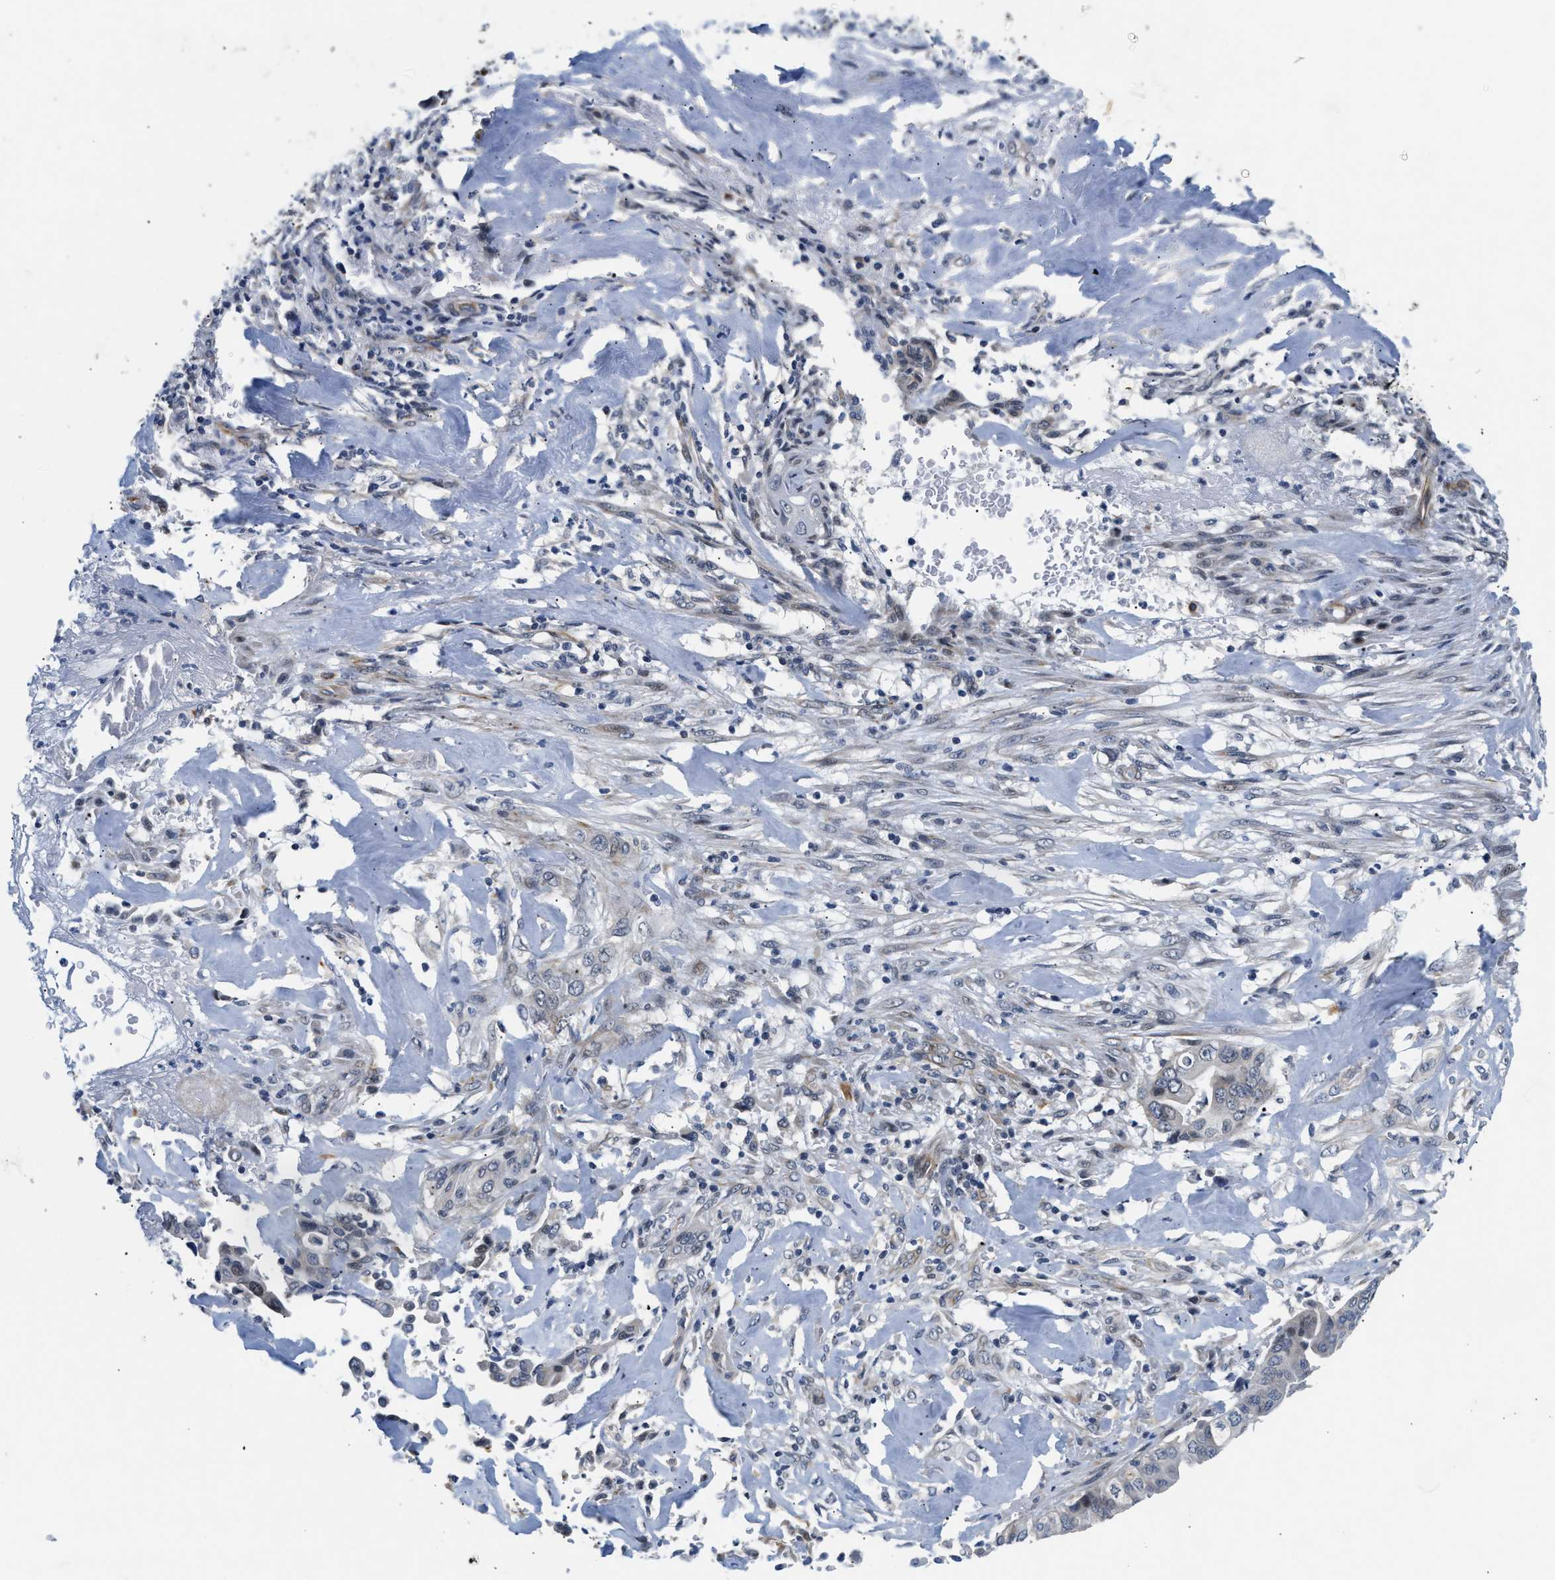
{"staining": {"intensity": "negative", "quantity": "none", "location": "none"}, "tissue": "liver cancer", "cell_type": "Tumor cells", "image_type": "cancer", "snomed": [{"axis": "morphology", "description": "Cholangiocarcinoma"}, {"axis": "topography", "description": "Liver"}], "caption": "The image demonstrates no significant staining in tumor cells of cholangiocarcinoma (liver).", "gene": "PPM1H", "patient": {"sex": "female", "age": 67}}